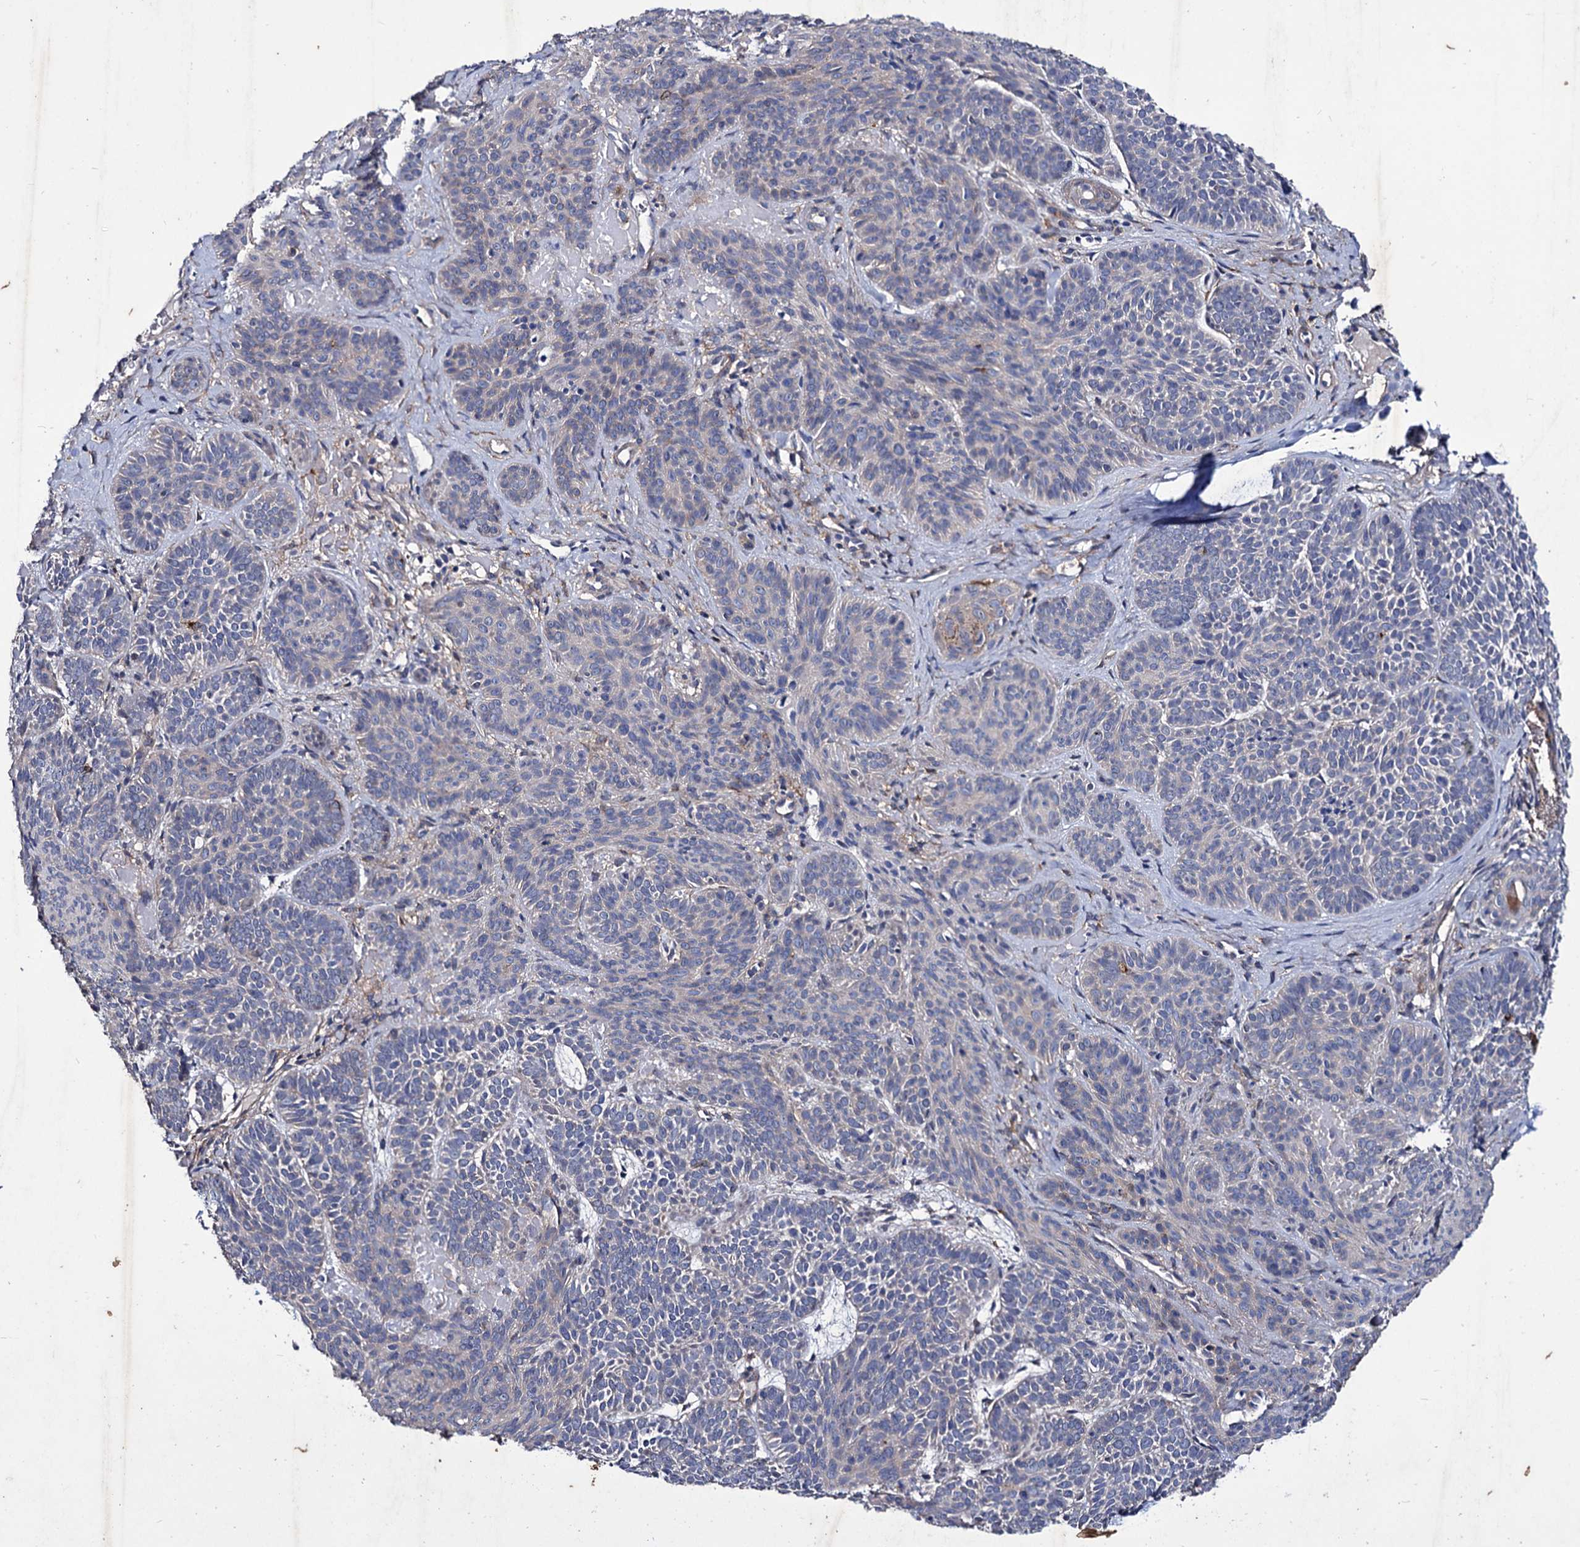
{"staining": {"intensity": "weak", "quantity": "<25%", "location": "cytoplasmic/membranous"}, "tissue": "skin cancer", "cell_type": "Tumor cells", "image_type": "cancer", "snomed": [{"axis": "morphology", "description": "Basal cell carcinoma"}, {"axis": "topography", "description": "Skin"}], "caption": "DAB (3,3'-diaminobenzidine) immunohistochemical staining of skin cancer (basal cell carcinoma) reveals no significant expression in tumor cells. (DAB (3,3'-diaminobenzidine) immunohistochemistry with hematoxylin counter stain).", "gene": "AXL", "patient": {"sex": "male", "age": 85}}